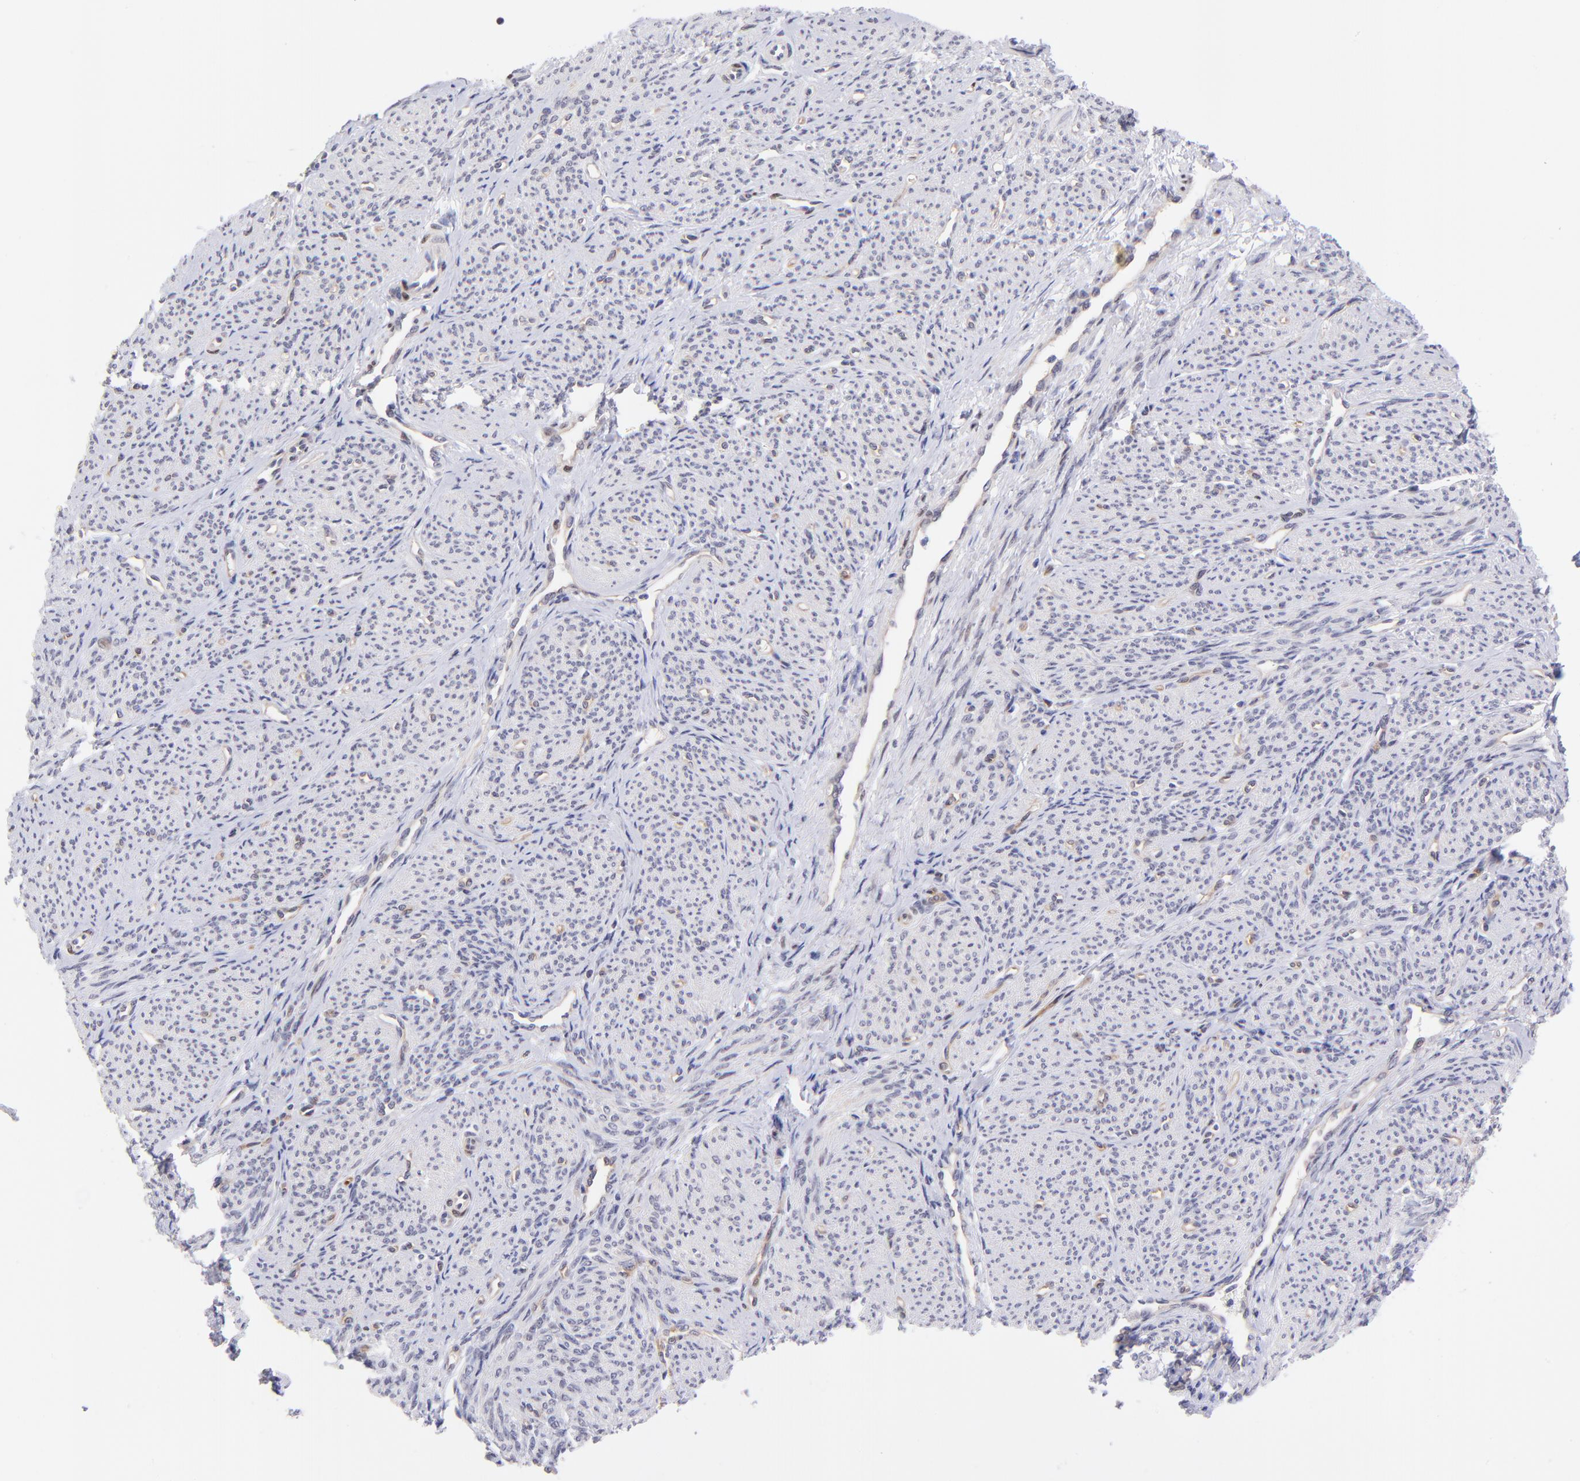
{"staining": {"intensity": "weak", "quantity": ">75%", "location": "cytoplasmic/membranous"}, "tissue": "smooth muscle", "cell_type": "Smooth muscle cells", "image_type": "normal", "snomed": [{"axis": "morphology", "description": "Normal tissue, NOS"}, {"axis": "topography", "description": "Smooth muscle"}], "caption": "A high-resolution image shows immunohistochemistry (IHC) staining of normal smooth muscle, which reveals weak cytoplasmic/membranous positivity in about >75% of smooth muscle cells.", "gene": "SOX6", "patient": {"sex": "female", "age": 65}}